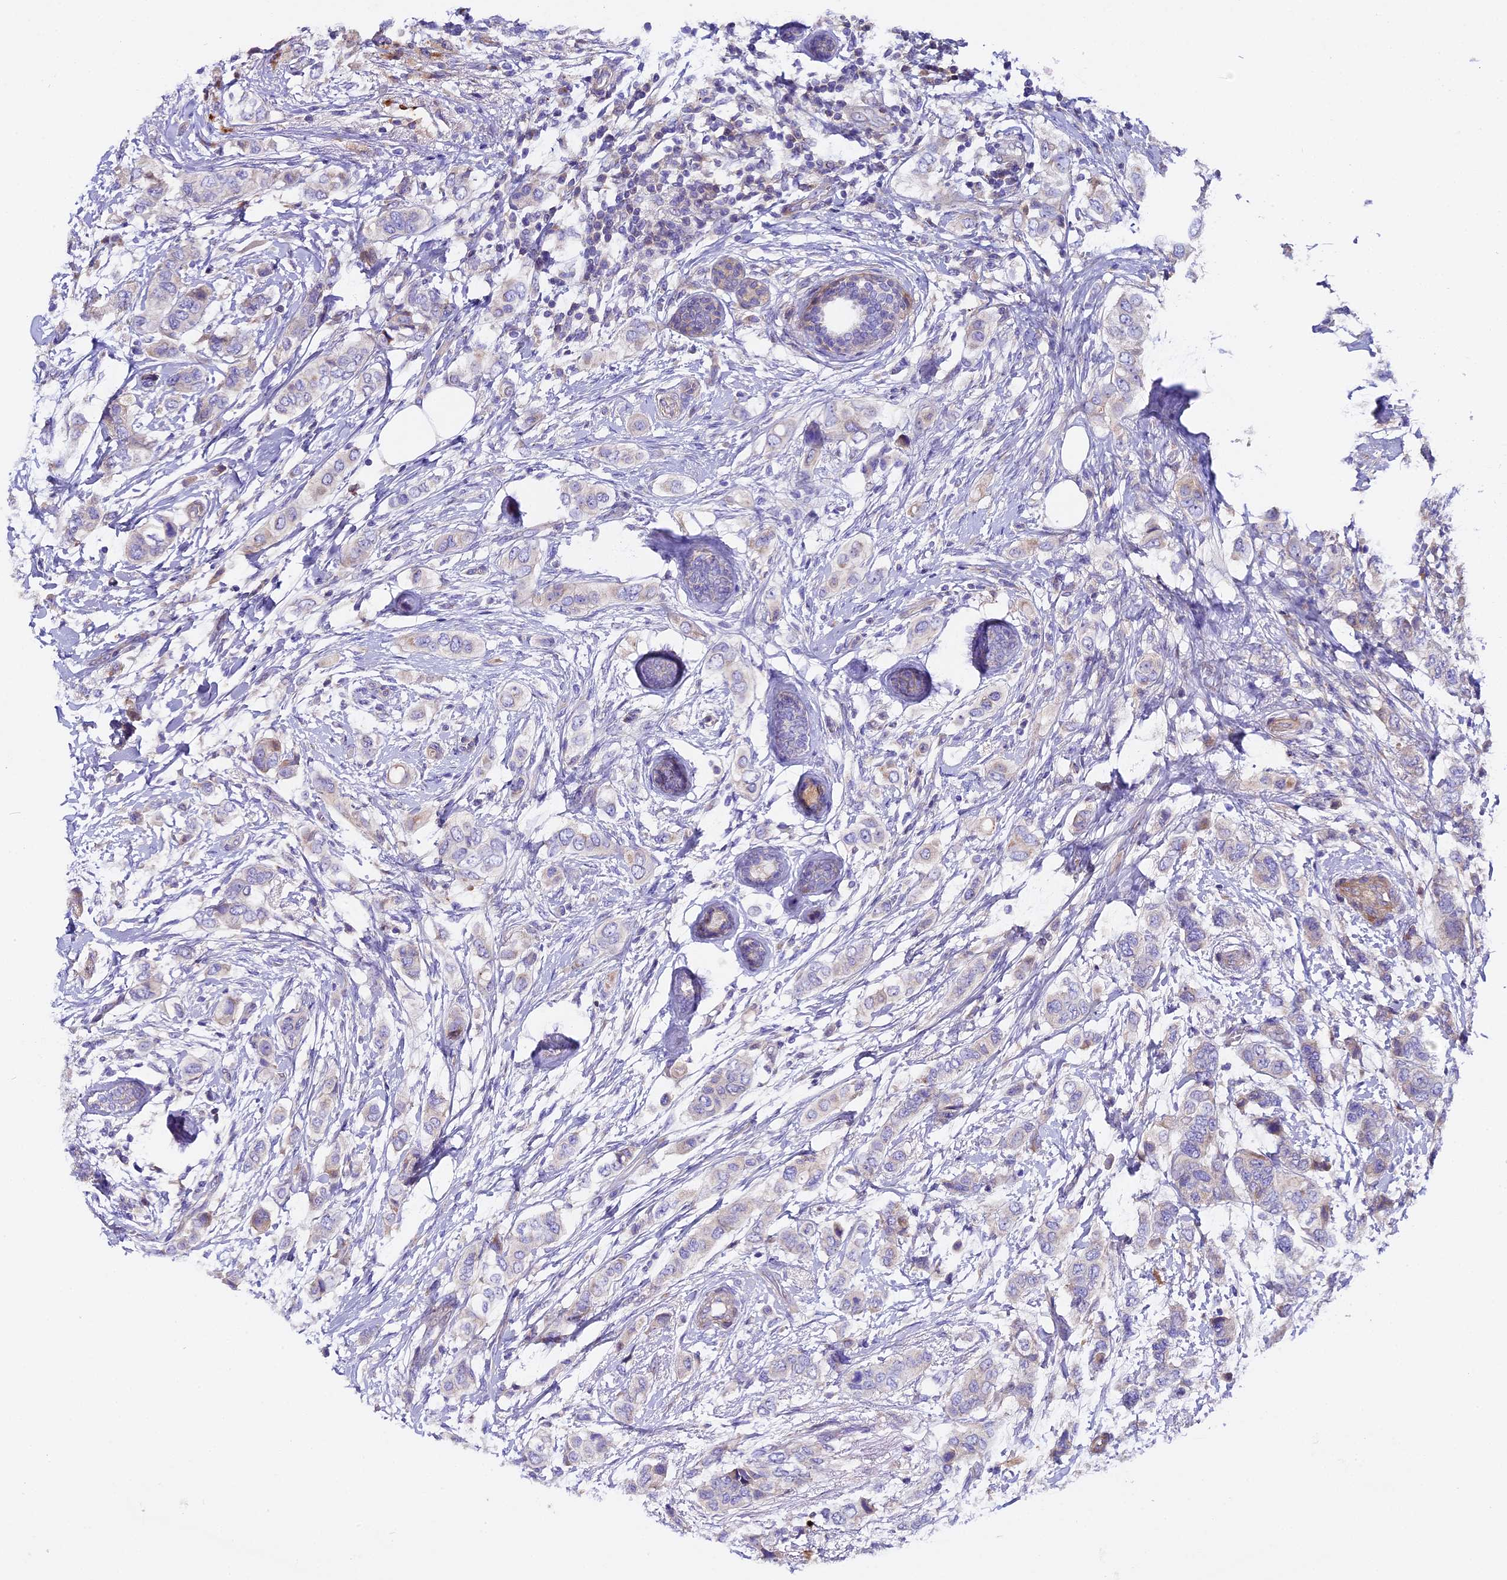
{"staining": {"intensity": "negative", "quantity": "none", "location": "none"}, "tissue": "breast cancer", "cell_type": "Tumor cells", "image_type": "cancer", "snomed": [{"axis": "morphology", "description": "Lobular carcinoma"}, {"axis": "topography", "description": "Breast"}], "caption": "This micrograph is of breast cancer (lobular carcinoma) stained with immunohistochemistry to label a protein in brown with the nuclei are counter-stained blue. There is no positivity in tumor cells.", "gene": "PIGU", "patient": {"sex": "female", "age": 51}}